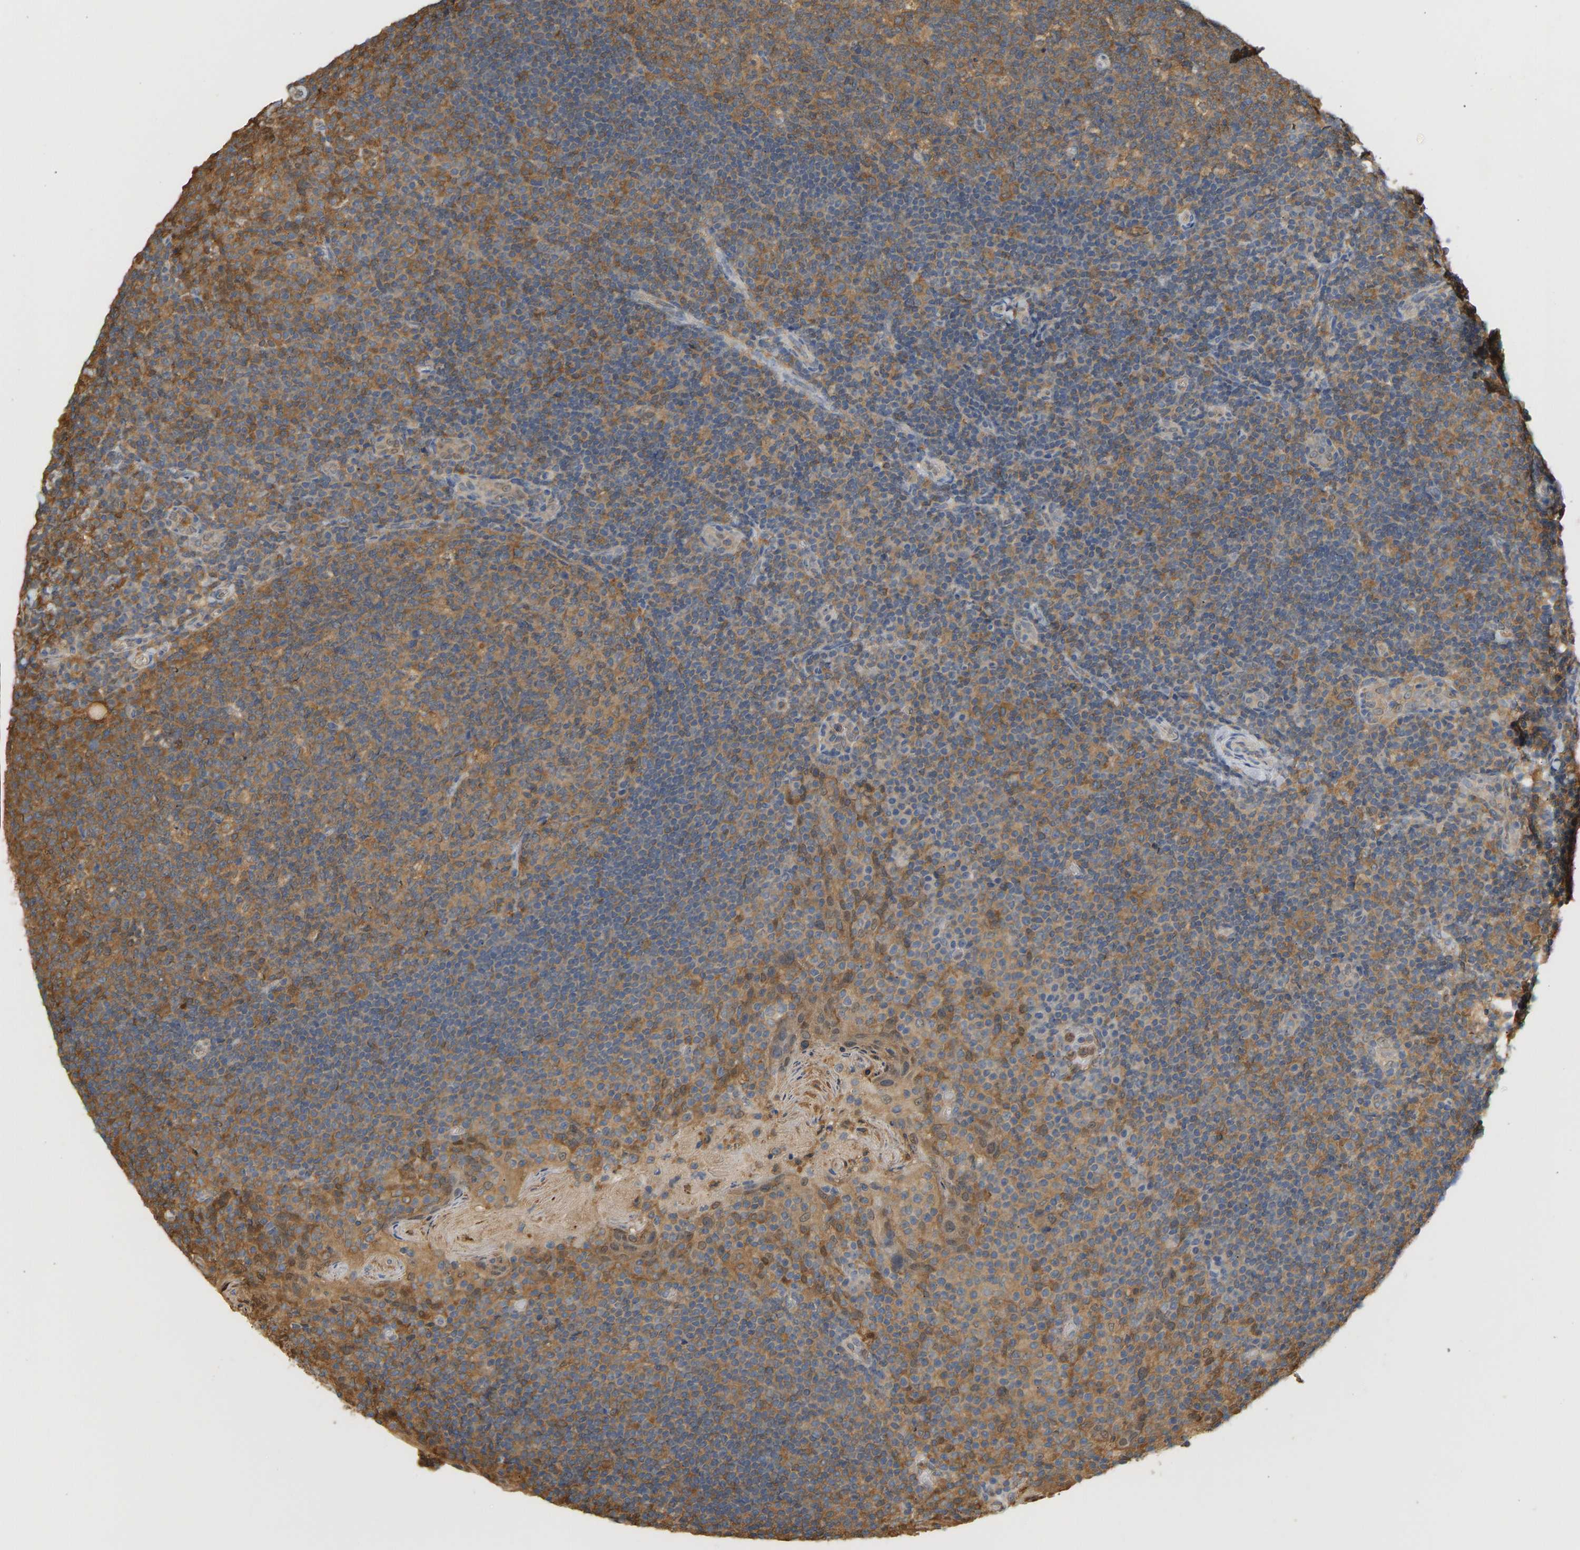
{"staining": {"intensity": "moderate", "quantity": ">75%", "location": "cytoplasmic/membranous"}, "tissue": "tonsil", "cell_type": "Germinal center cells", "image_type": "normal", "snomed": [{"axis": "morphology", "description": "Normal tissue, NOS"}, {"axis": "topography", "description": "Tonsil"}], "caption": "Protein expression by IHC shows moderate cytoplasmic/membranous staining in about >75% of germinal center cells in unremarkable tonsil. The staining was performed using DAB to visualize the protein expression in brown, while the nuclei were stained in blue with hematoxylin (Magnification: 20x).", "gene": "ENO1", "patient": {"sex": "male", "age": 17}}